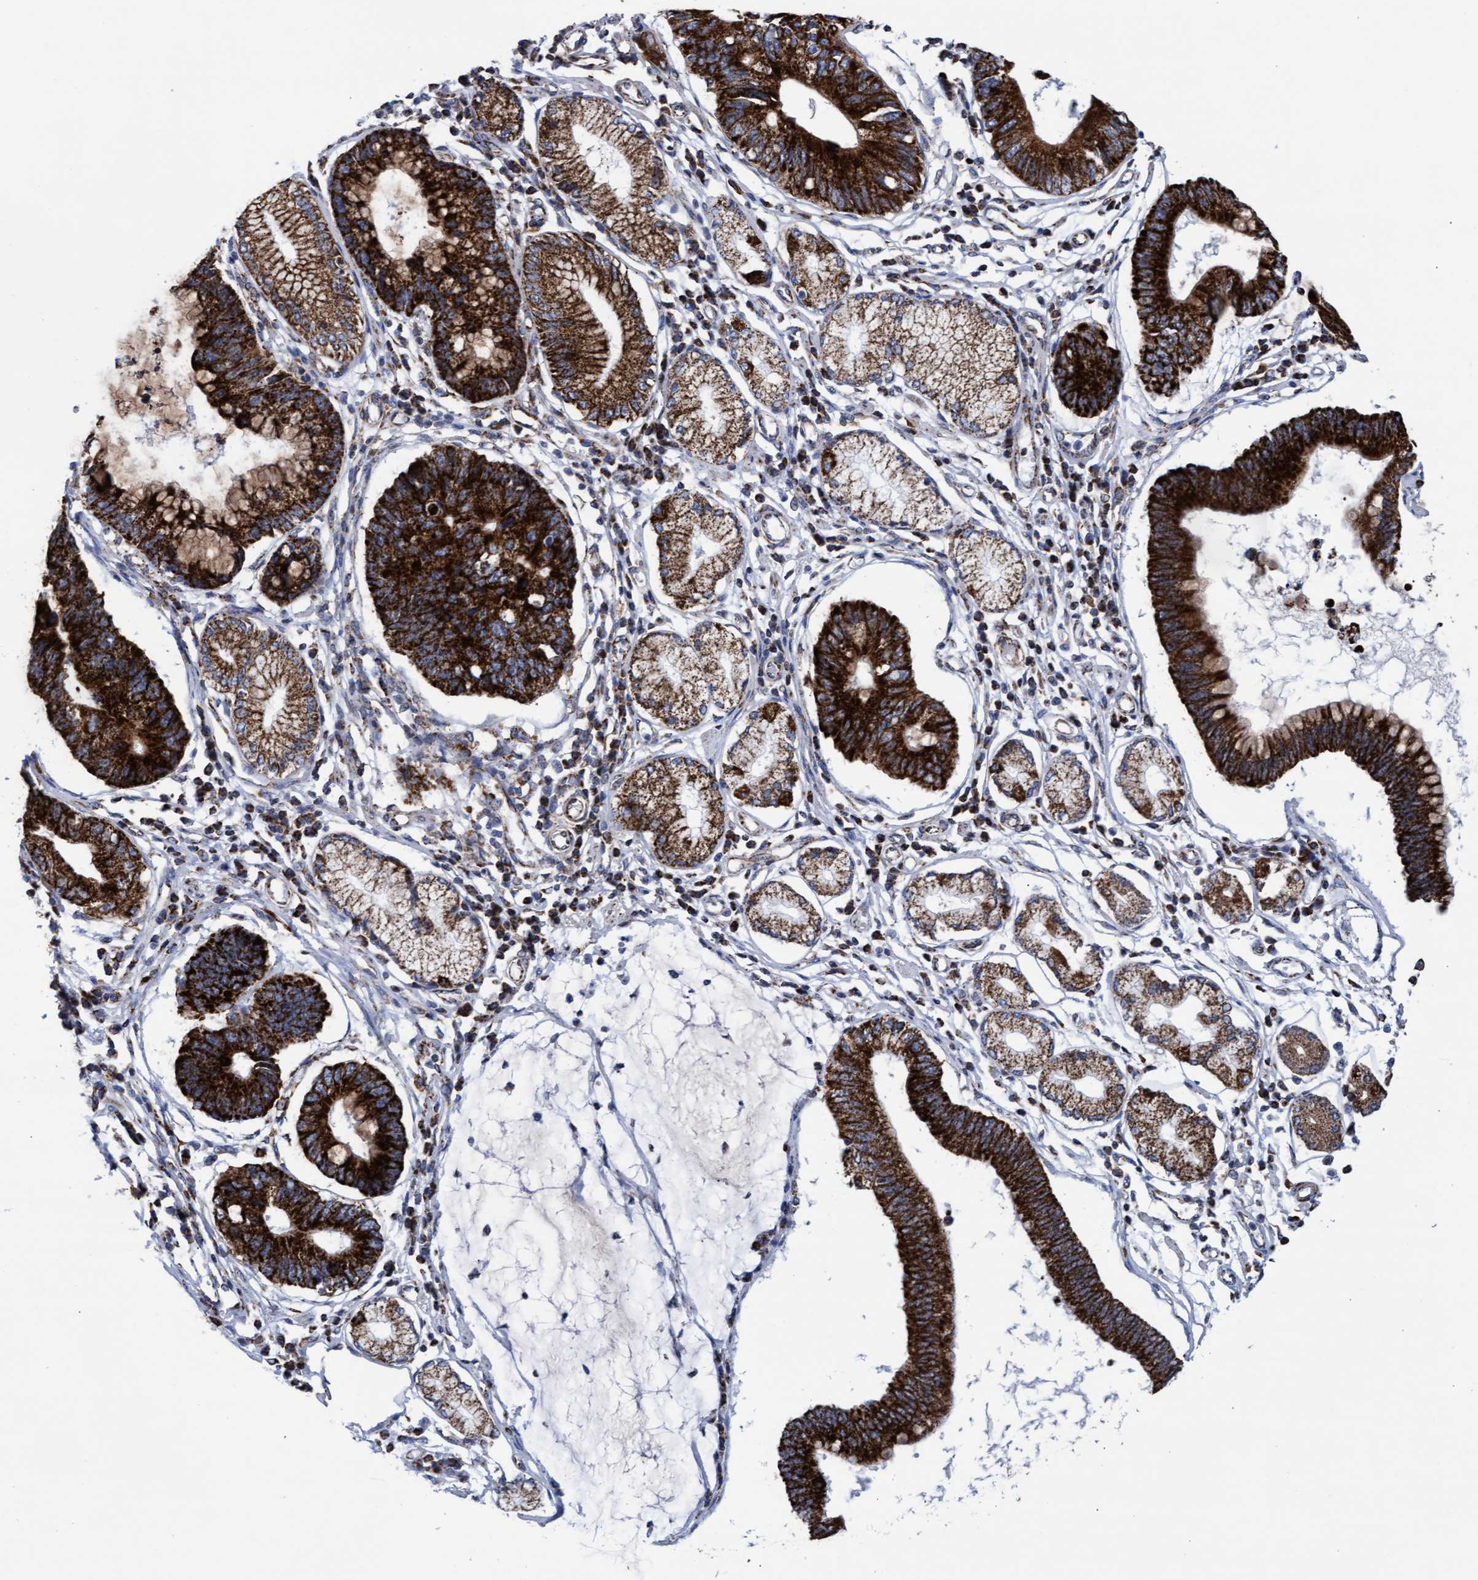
{"staining": {"intensity": "strong", "quantity": ">75%", "location": "cytoplasmic/membranous"}, "tissue": "stomach cancer", "cell_type": "Tumor cells", "image_type": "cancer", "snomed": [{"axis": "morphology", "description": "Adenocarcinoma, NOS"}, {"axis": "topography", "description": "Stomach"}], "caption": "Immunohistochemical staining of human adenocarcinoma (stomach) exhibits high levels of strong cytoplasmic/membranous expression in about >75% of tumor cells.", "gene": "MRPL38", "patient": {"sex": "male", "age": 59}}